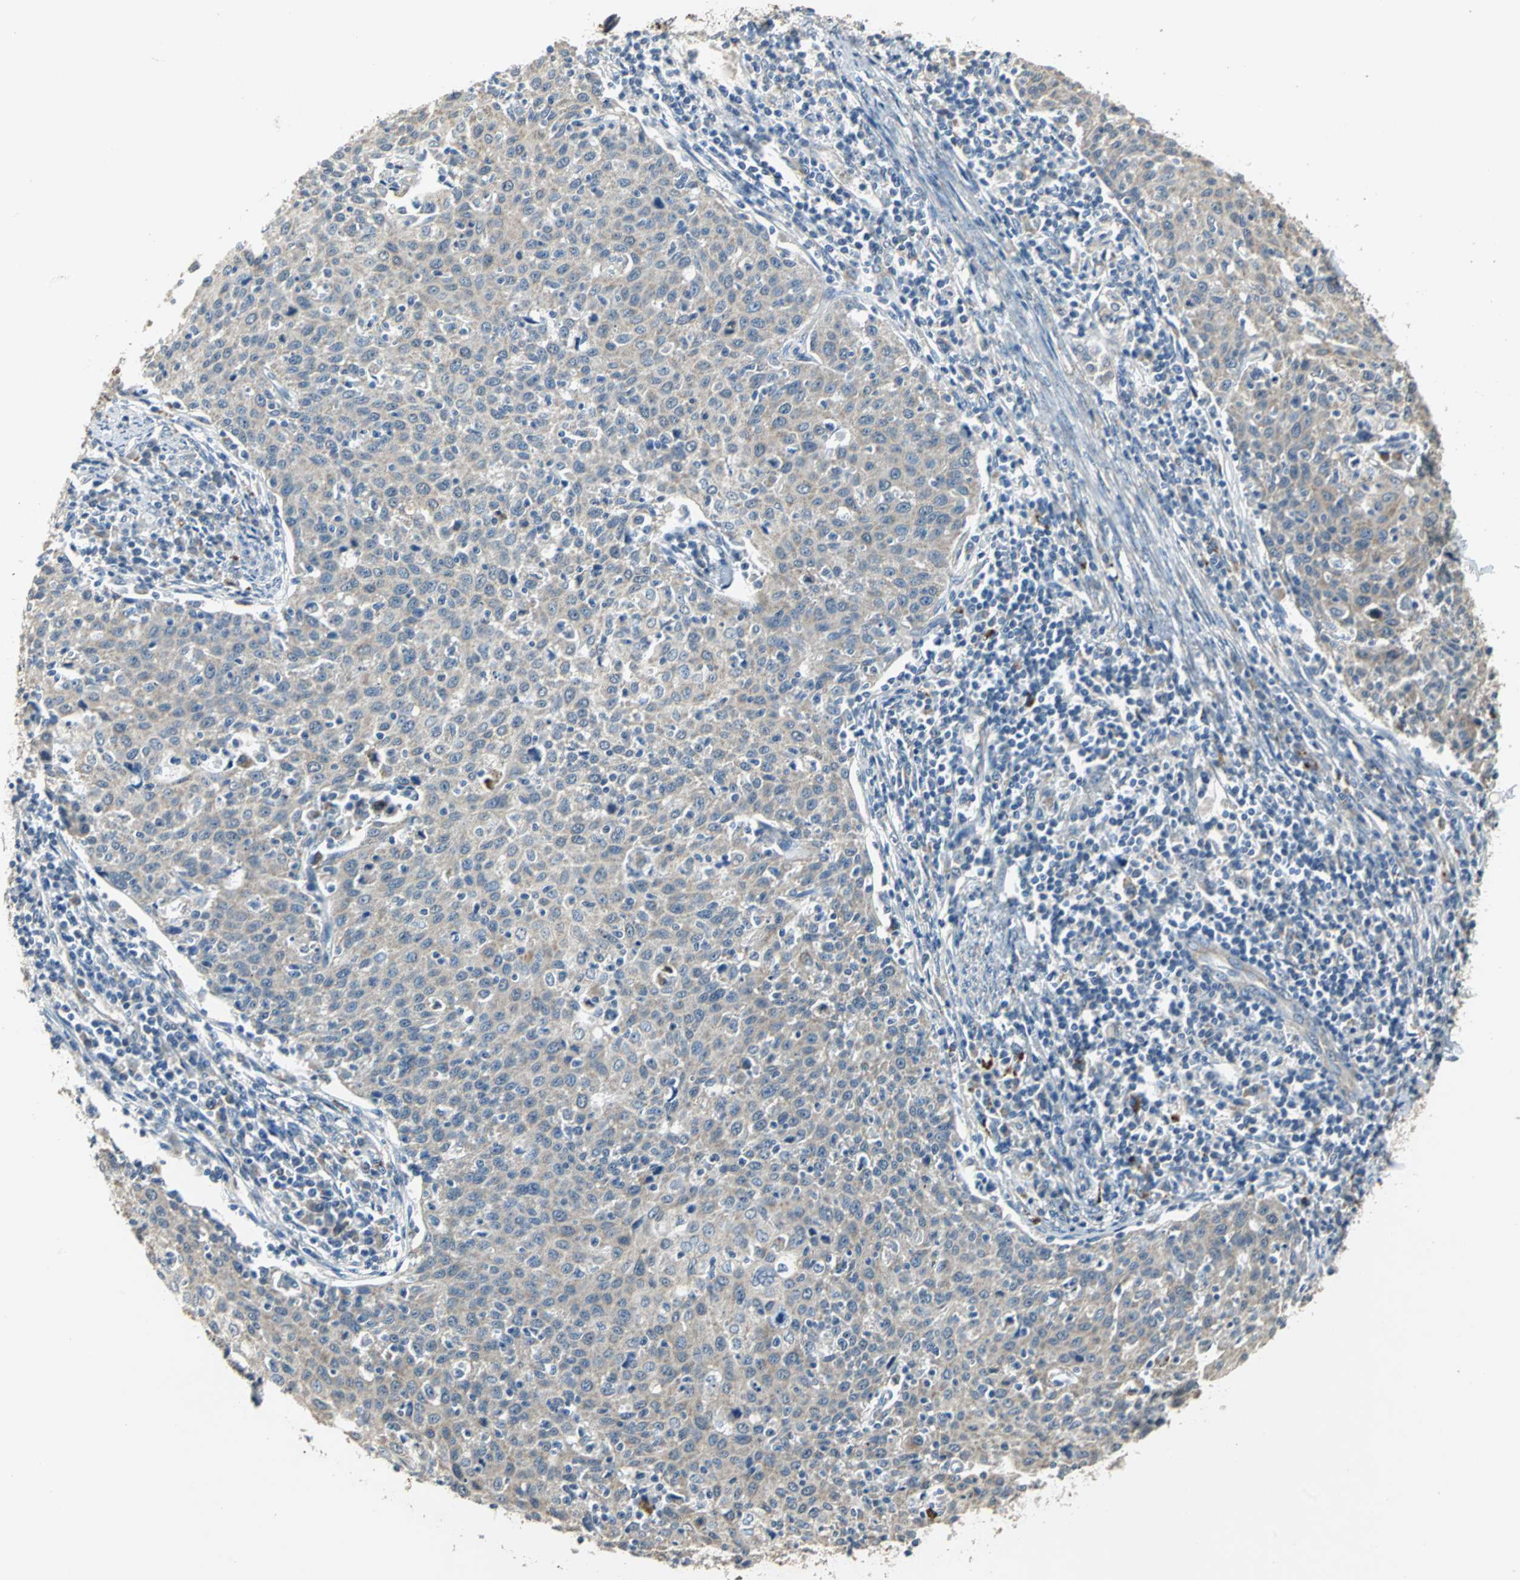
{"staining": {"intensity": "weak", "quantity": ">75%", "location": "cytoplasmic/membranous"}, "tissue": "cervical cancer", "cell_type": "Tumor cells", "image_type": "cancer", "snomed": [{"axis": "morphology", "description": "Squamous cell carcinoma, NOS"}, {"axis": "topography", "description": "Cervix"}], "caption": "A brown stain labels weak cytoplasmic/membranous positivity of a protein in human cervical cancer tumor cells.", "gene": "OCLN", "patient": {"sex": "female", "age": 38}}